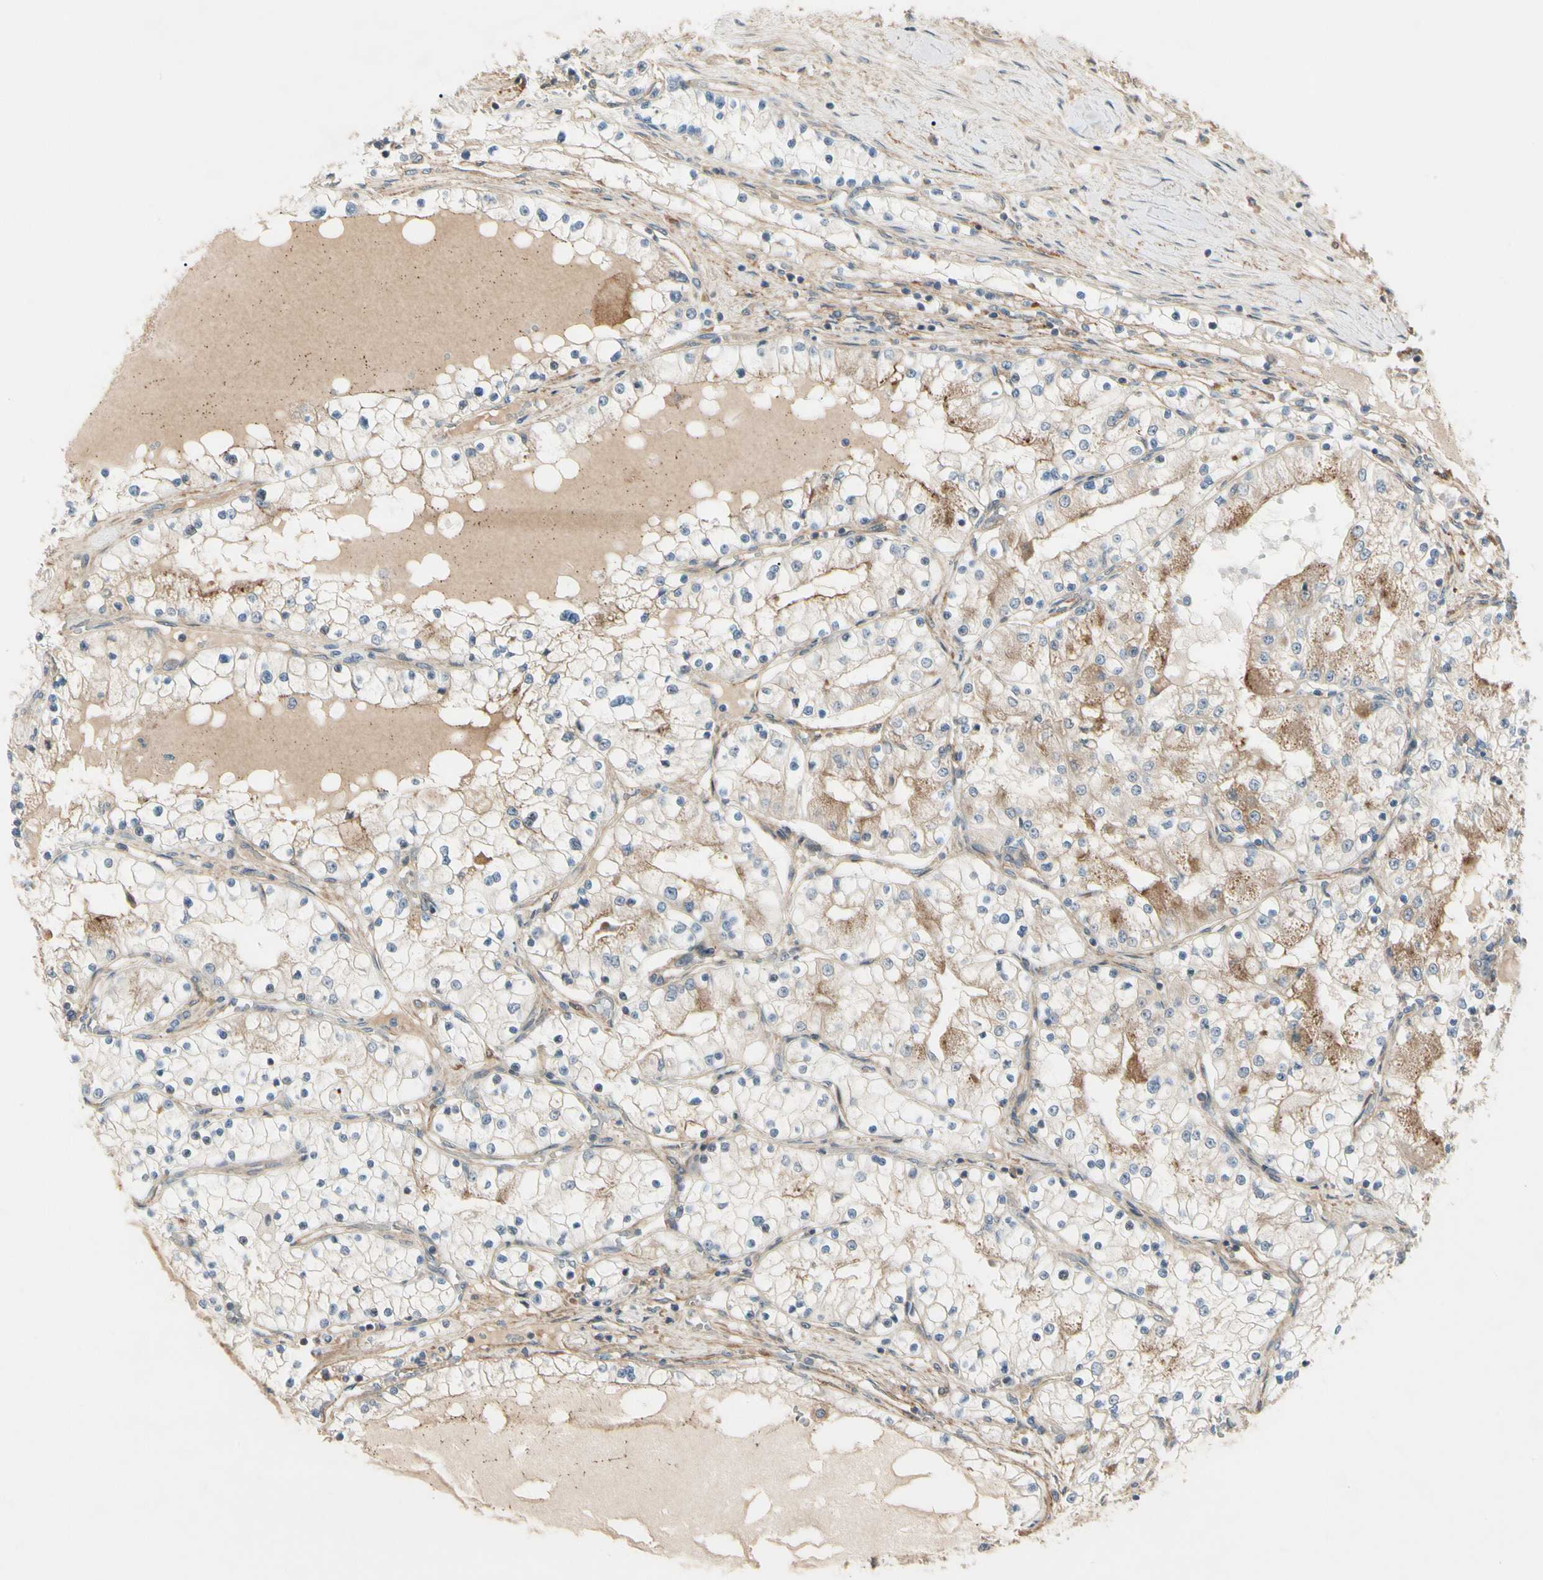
{"staining": {"intensity": "weak", "quantity": ">75%", "location": "cytoplasmic/membranous"}, "tissue": "renal cancer", "cell_type": "Tumor cells", "image_type": "cancer", "snomed": [{"axis": "morphology", "description": "Adenocarcinoma, NOS"}, {"axis": "topography", "description": "Kidney"}], "caption": "Immunohistochemical staining of human renal adenocarcinoma demonstrates low levels of weak cytoplasmic/membranous protein staining in about >75% of tumor cells.", "gene": "F2R", "patient": {"sex": "male", "age": 68}}